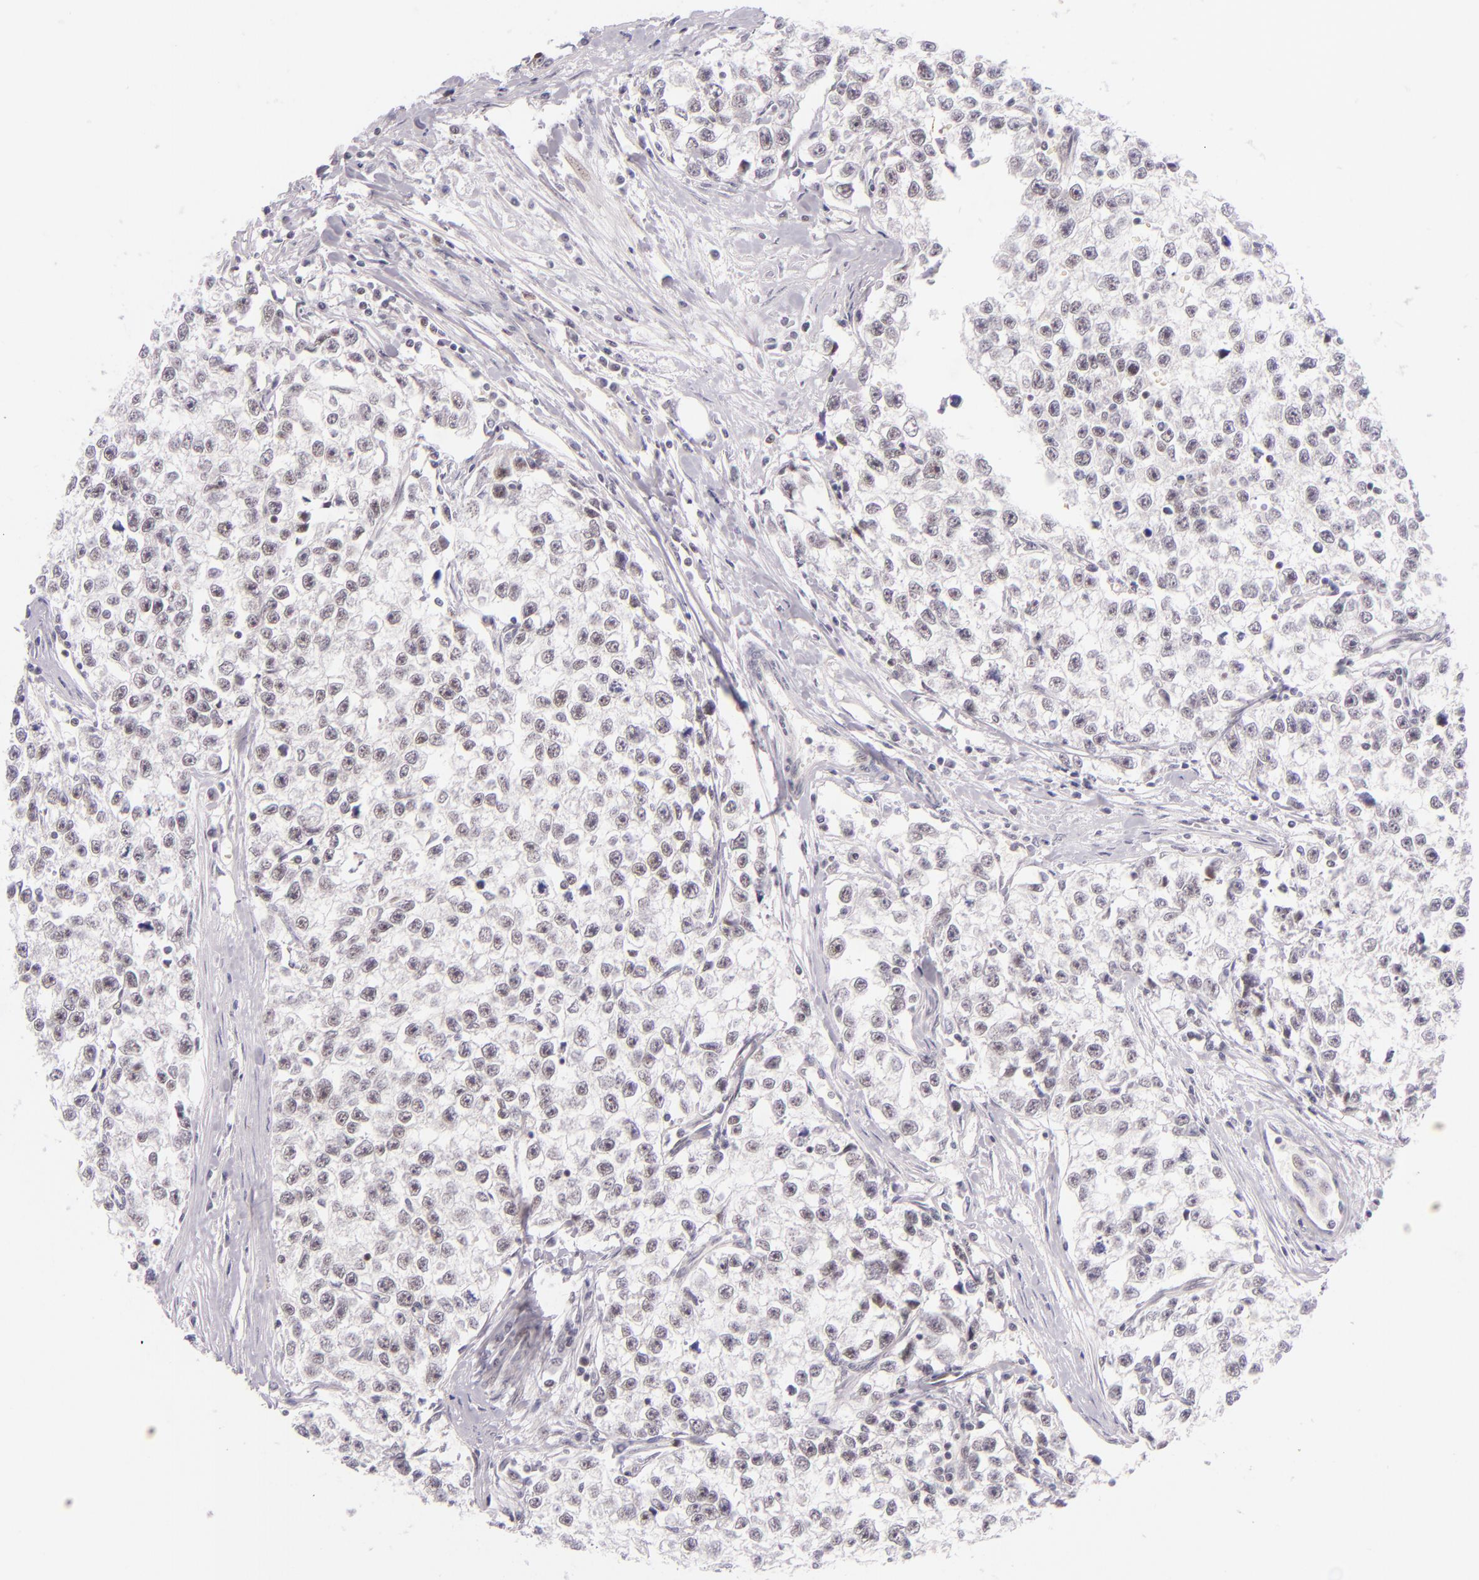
{"staining": {"intensity": "negative", "quantity": "none", "location": "none"}, "tissue": "testis cancer", "cell_type": "Tumor cells", "image_type": "cancer", "snomed": [{"axis": "morphology", "description": "Seminoma, NOS"}, {"axis": "morphology", "description": "Carcinoma, Embryonal, NOS"}, {"axis": "topography", "description": "Testis"}], "caption": "This photomicrograph is of testis cancer stained with IHC to label a protein in brown with the nuclei are counter-stained blue. There is no expression in tumor cells.", "gene": "BCL3", "patient": {"sex": "male", "age": 30}}